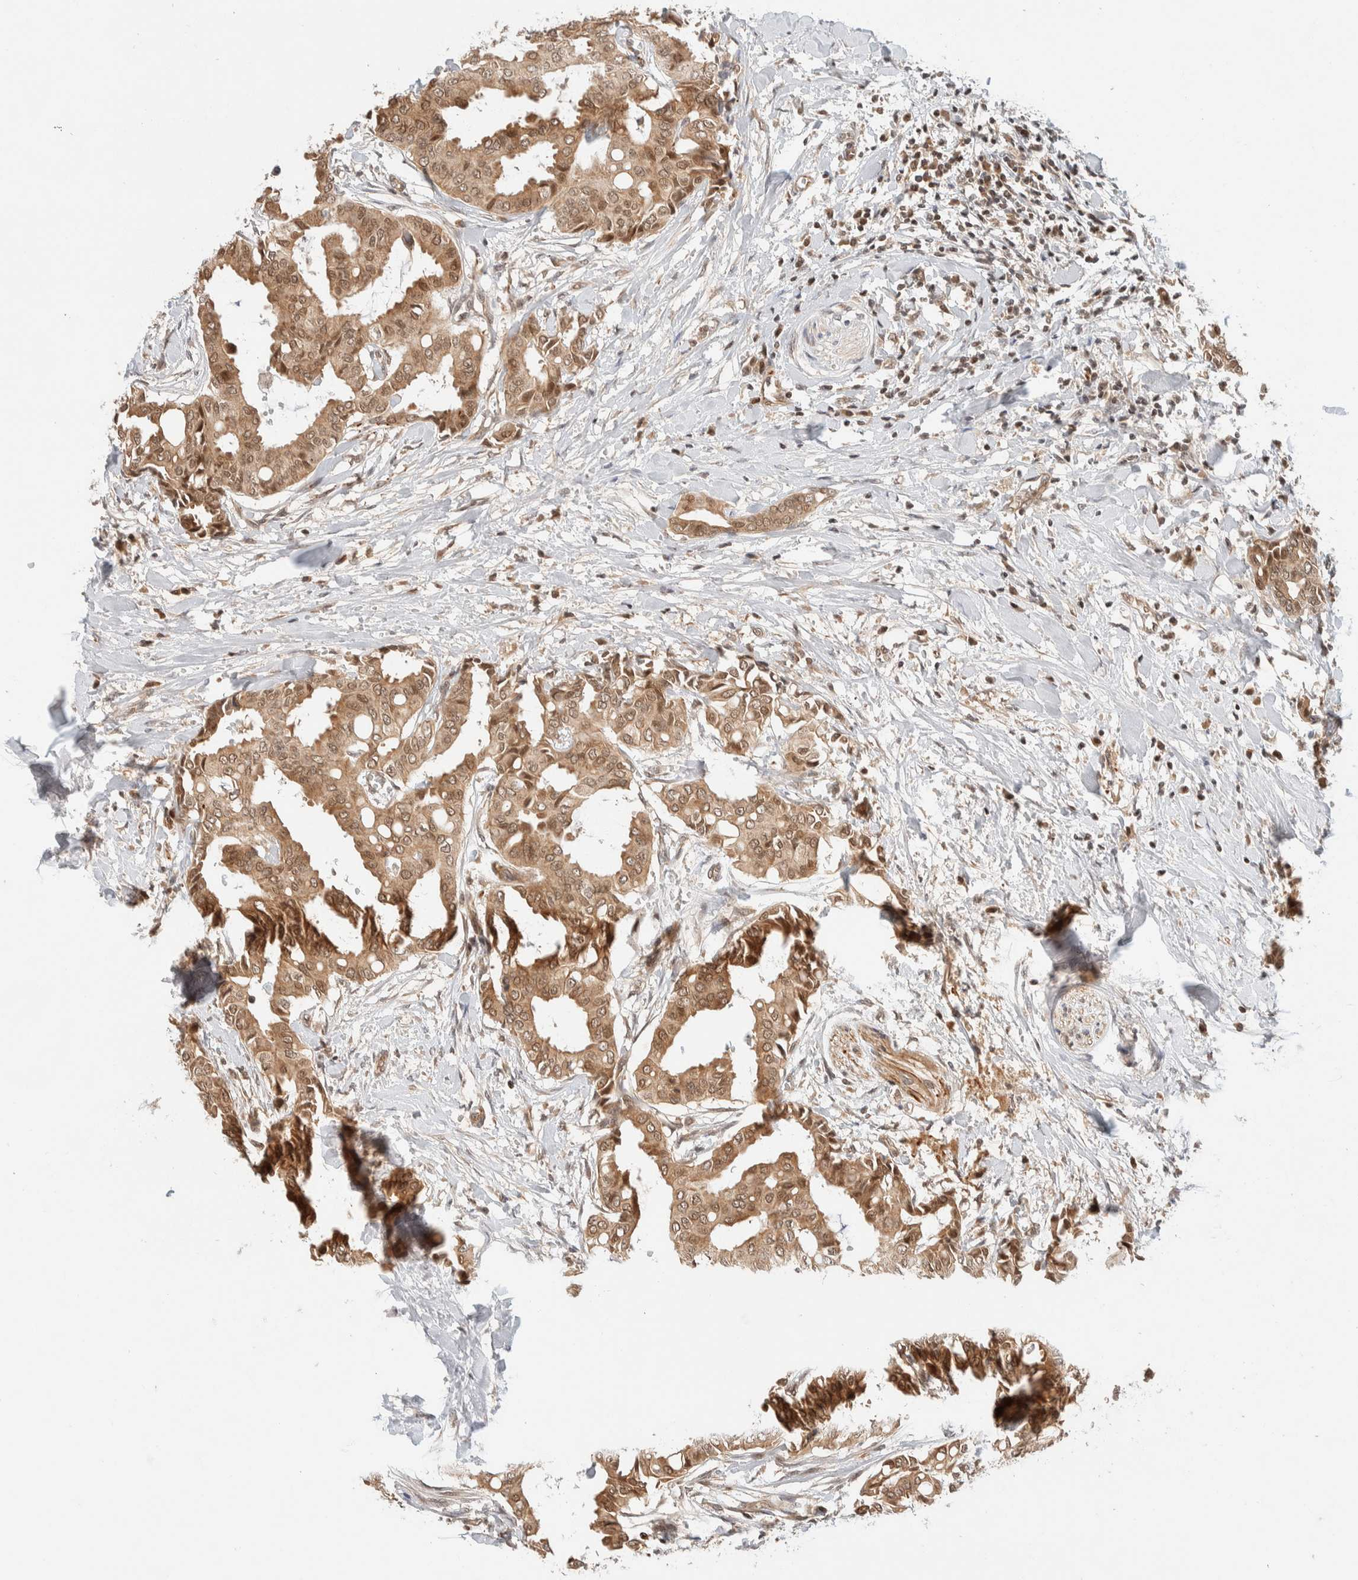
{"staining": {"intensity": "moderate", "quantity": ">75%", "location": "cytoplasmic/membranous,nuclear"}, "tissue": "head and neck cancer", "cell_type": "Tumor cells", "image_type": "cancer", "snomed": [{"axis": "morphology", "description": "Adenocarcinoma, NOS"}, {"axis": "topography", "description": "Salivary gland"}, {"axis": "topography", "description": "Head-Neck"}], "caption": "Protein staining of adenocarcinoma (head and neck) tissue reveals moderate cytoplasmic/membranous and nuclear positivity in approximately >75% of tumor cells.", "gene": "C8orf76", "patient": {"sex": "female", "age": 59}}